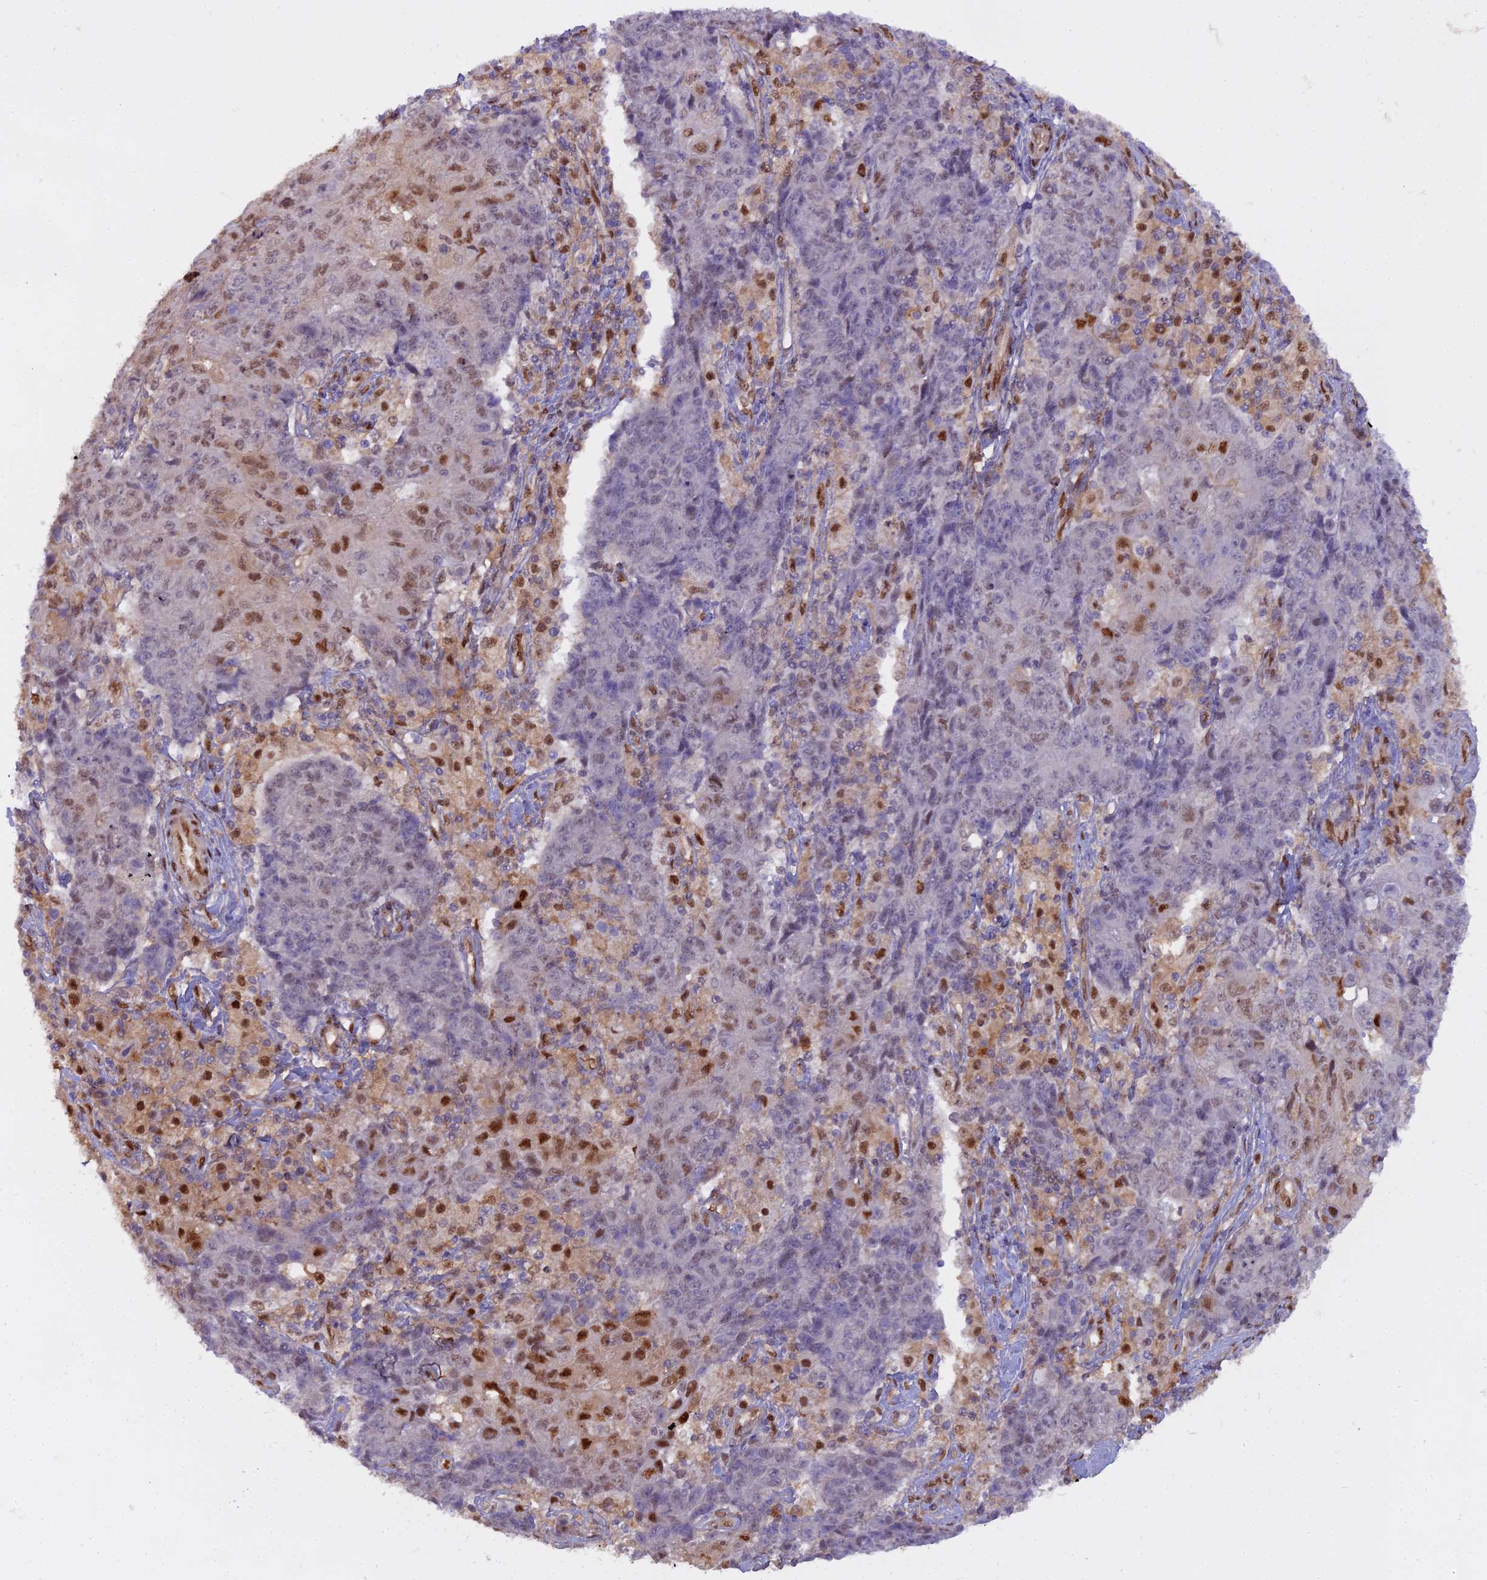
{"staining": {"intensity": "moderate", "quantity": "<25%", "location": "nuclear"}, "tissue": "ovarian cancer", "cell_type": "Tumor cells", "image_type": "cancer", "snomed": [{"axis": "morphology", "description": "Carcinoma, endometroid"}, {"axis": "topography", "description": "Ovary"}], "caption": "Protein expression analysis of human endometroid carcinoma (ovarian) reveals moderate nuclear staining in approximately <25% of tumor cells.", "gene": "NPEPL1", "patient": {"sex": "female", "age": 42}}